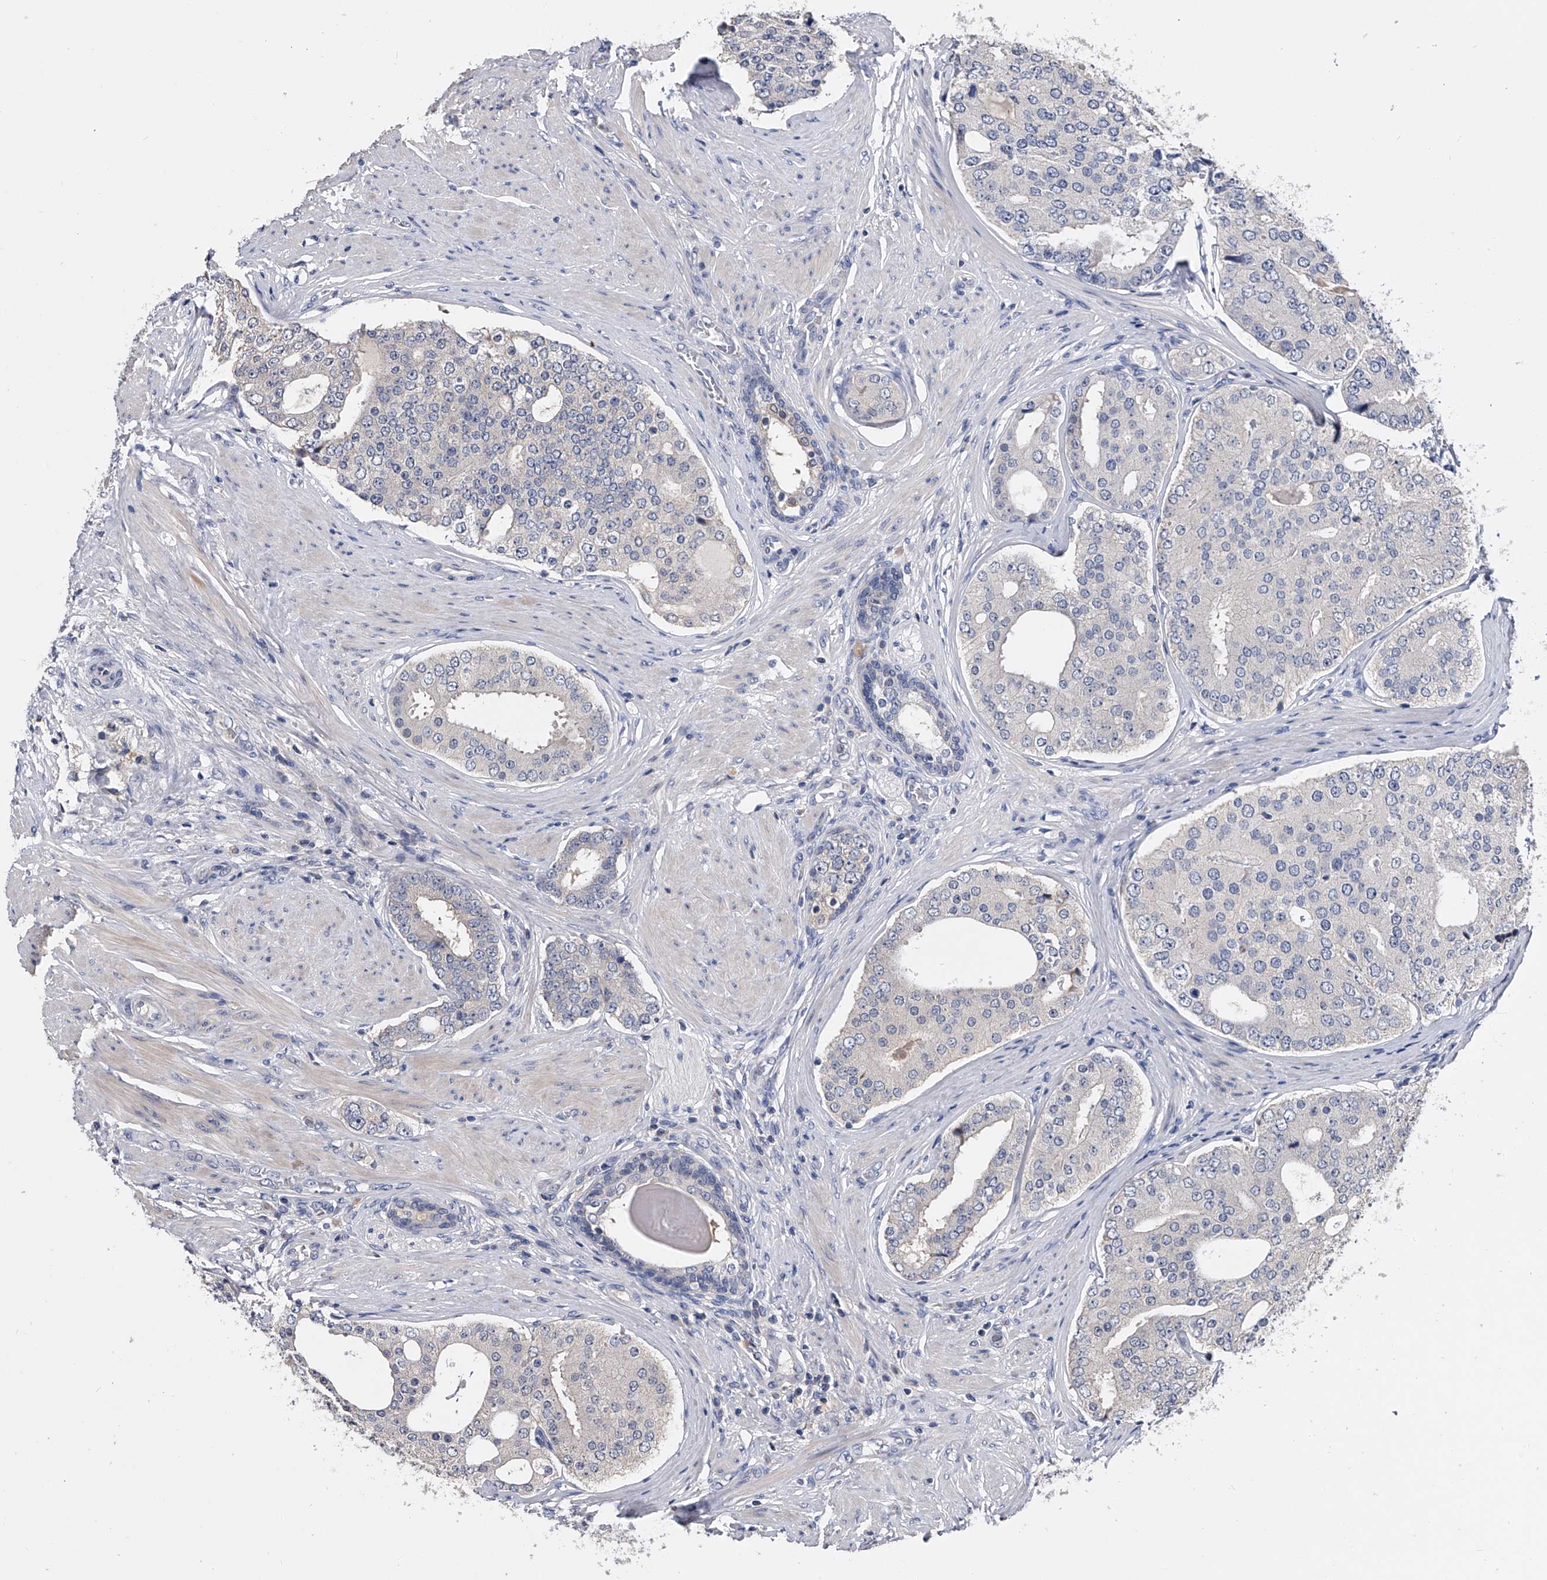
{"staining": {"intensity": "negative", "quantity": "none", "location": "none"}, "tissue": "prostate cancer", "cell_type": "Tumor cells", "image_type": "cancer", "snomed": [{"axis": "morphology", "description": "Adenocarcinoma, High grade"}, {"axis": "topography", "description": "Prostate"}], "caption": "Tumor cells show no significant staining in prostate high-grade adenocarcinoma.", "gene": "EFCAB7", "patient": {"sex": "male", "age": 56}}